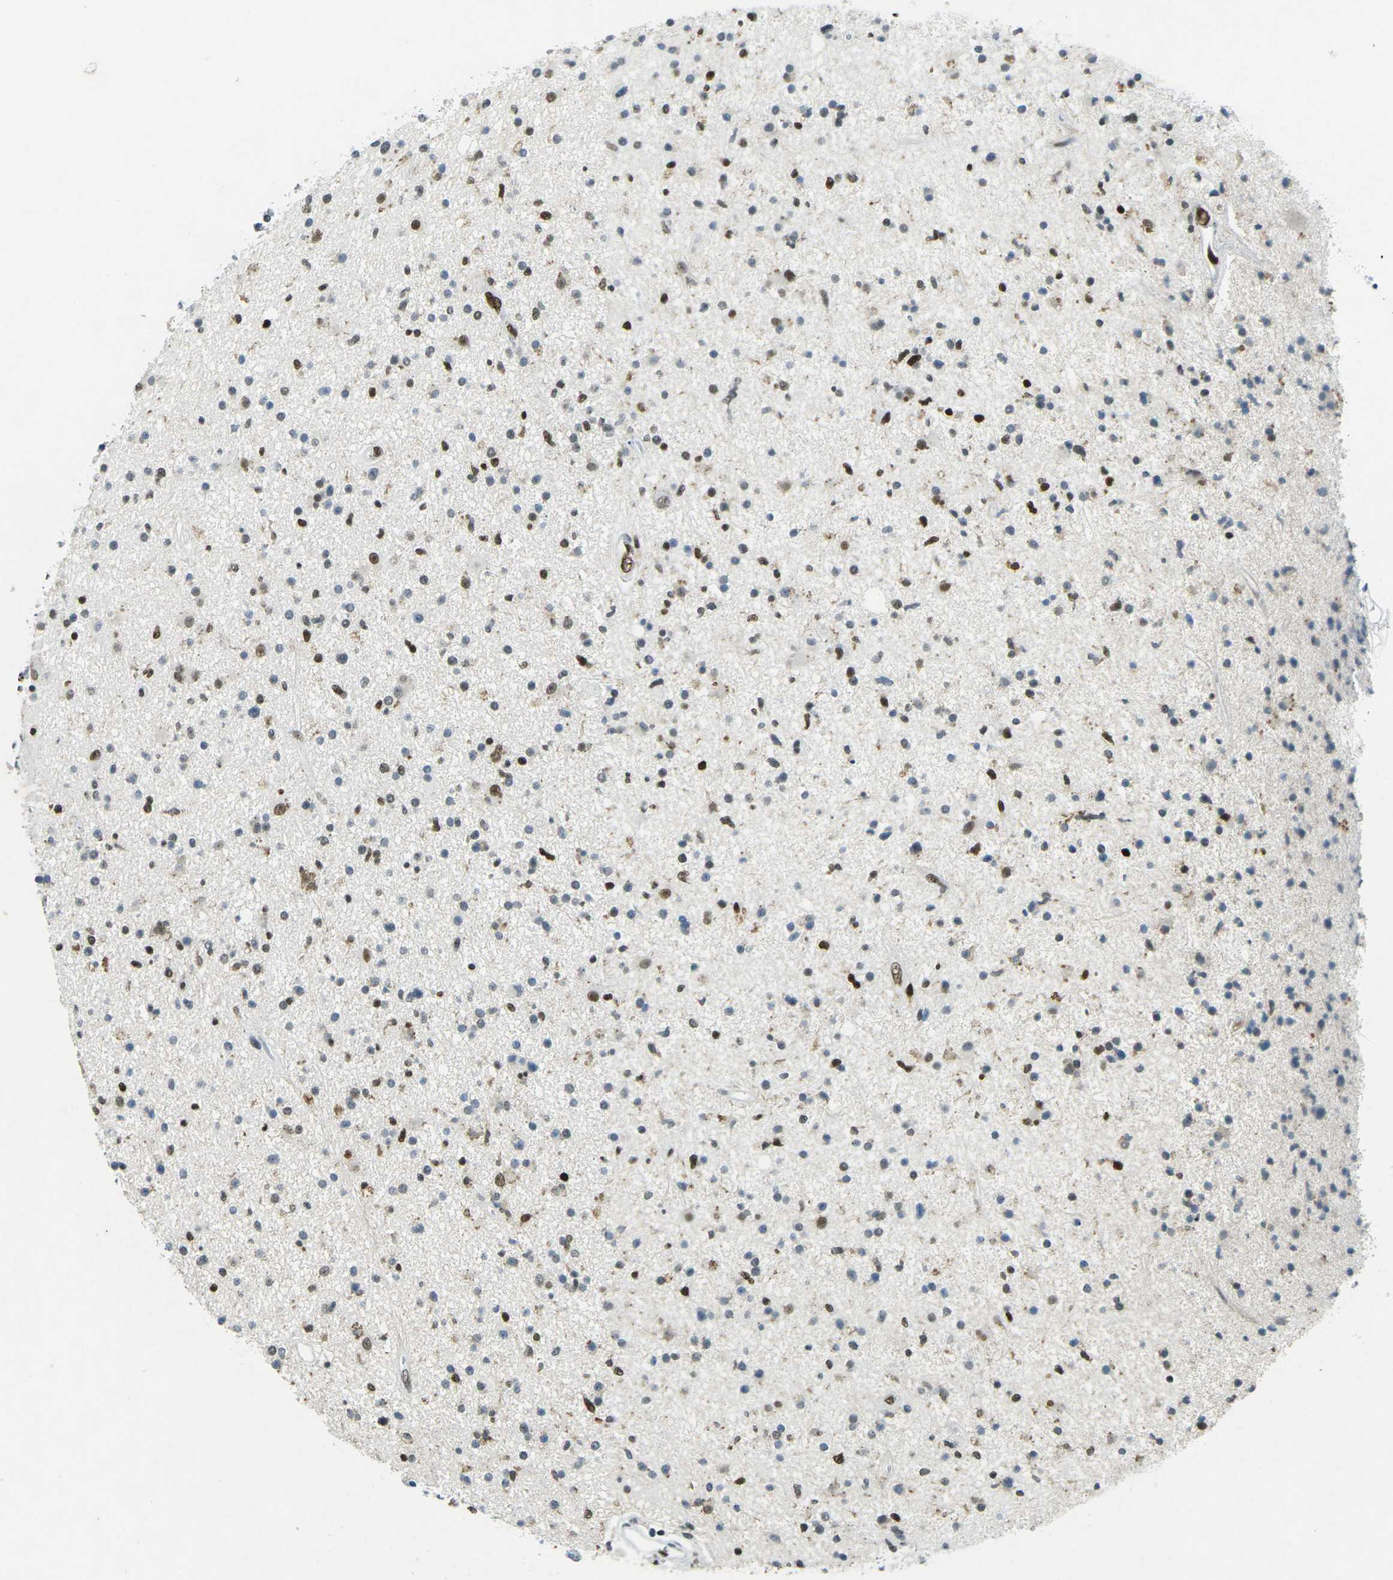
{"staining": {"intensity": "strong", "quantity": "25%-75%", "location": "nuclear"}, "tissue": "glioma", "cell_type": "Tumor cells", "image_type": "cancer", "snomed": [{"axis": "morphology", "description": "Glioma, malignant, High grade"}, {"axis": "topography", "description": "Brain"}], "caption": "Immunohistochemistry (IHC) photomicrograph of neoplastic tissue: high-grade glioma (malignant) stained using IHC demonstrates high levels of strong protein expression localized specifically in the nuclear of tumor cells, appearing as a nuclear brown color.", "gene": "RB1", "patient": {"sex": "male", "age": 33}}